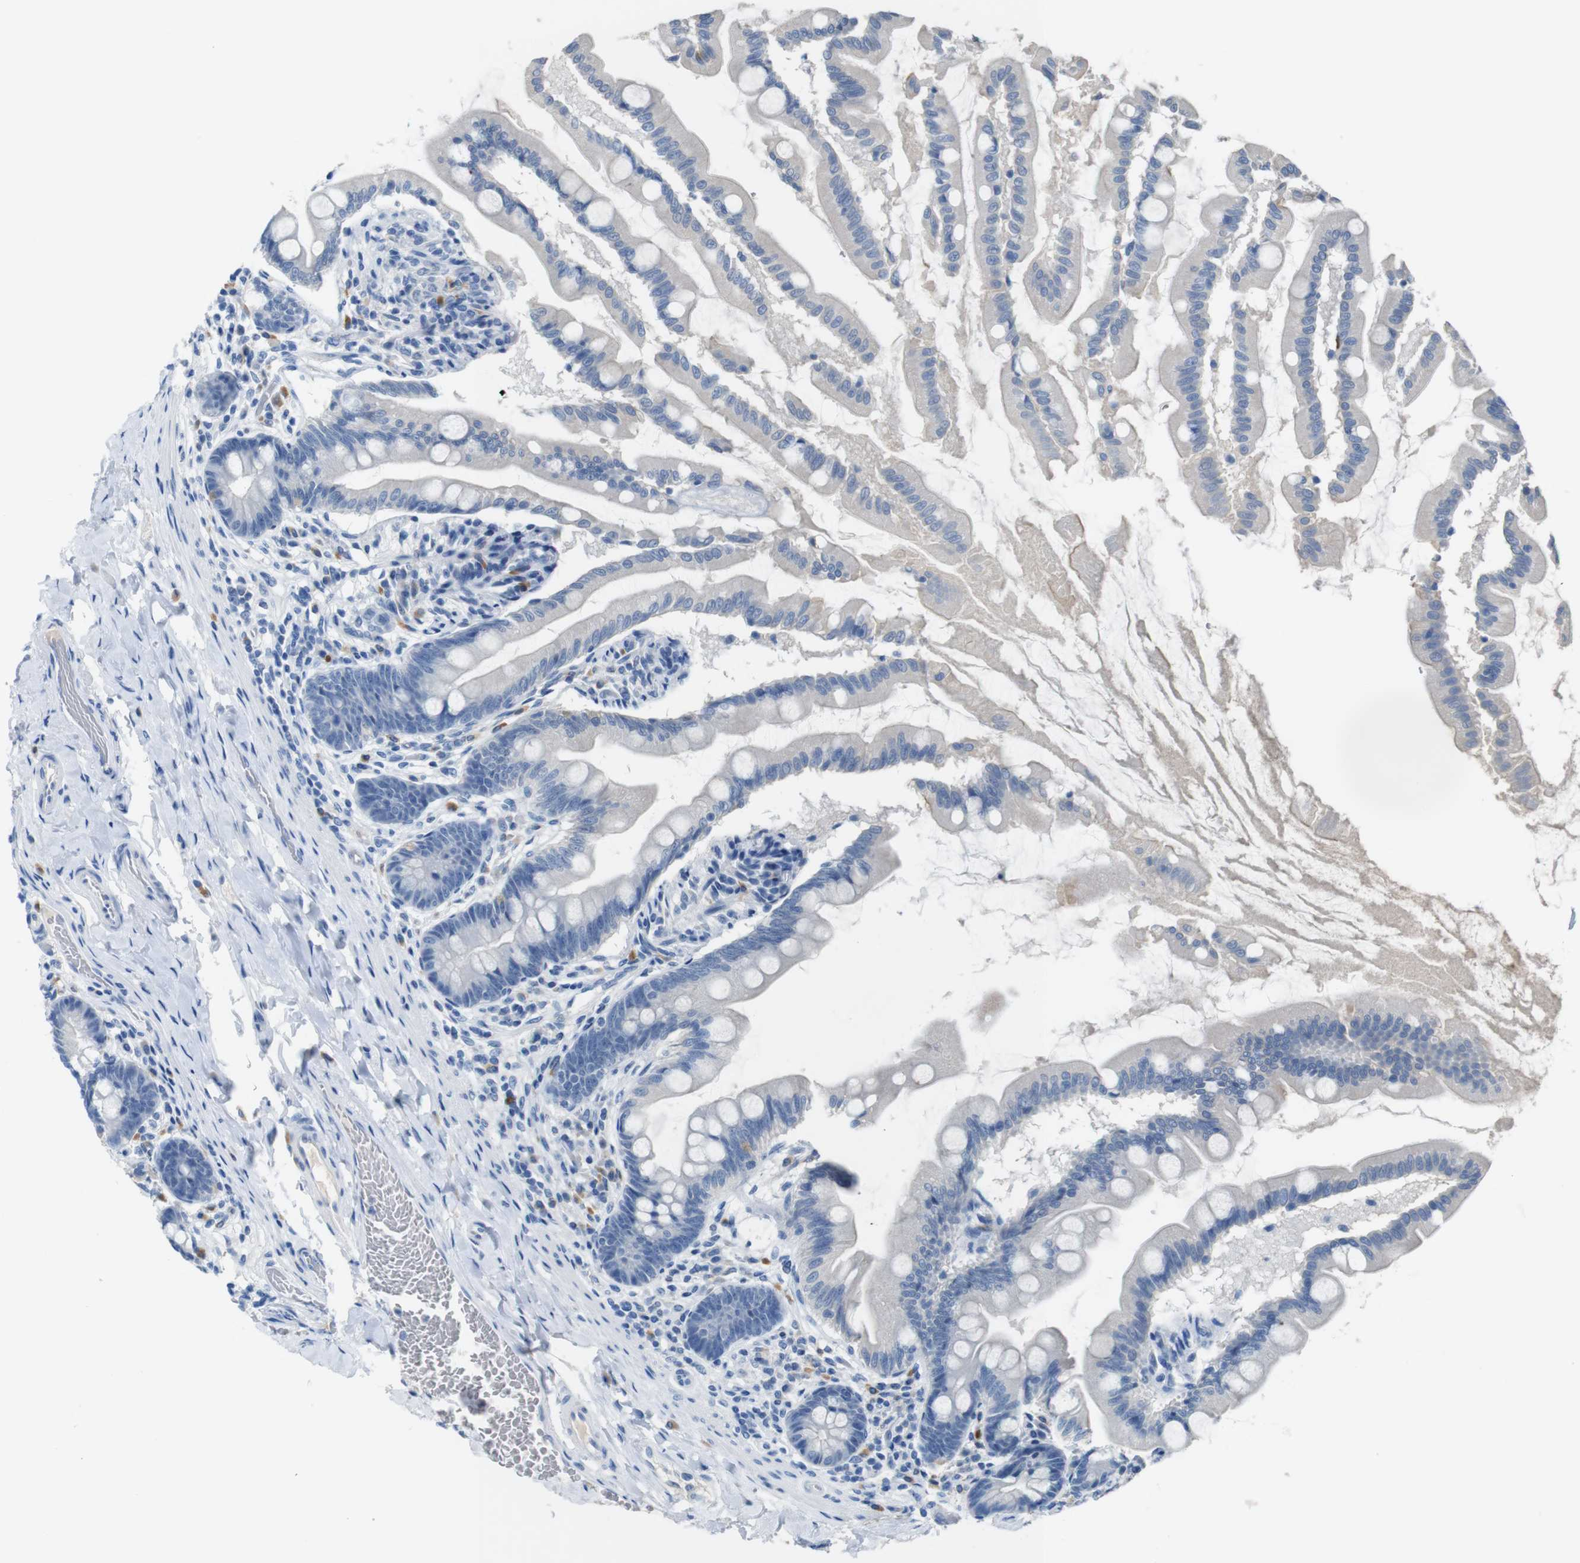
{"staining": {"intensity": "negative", "quantity": "none", "location": "none"}, "tissue": "small intestine", "cell_type": "Glandular cells", "image_type": "normal", "snomed": [{"axis": "morphology", "description": "Normal tissue, NOS"}, {"axis": "topography", "description": "Small intestine"}], "caption": "Immunohistochemistry (IHC) histopathology image of unremarkable small intestine stained for a protein (brown), which displays no expression in glandular cells.", "gene": "SLC2A8", "patient": {"sex": "female", "age": 56}}